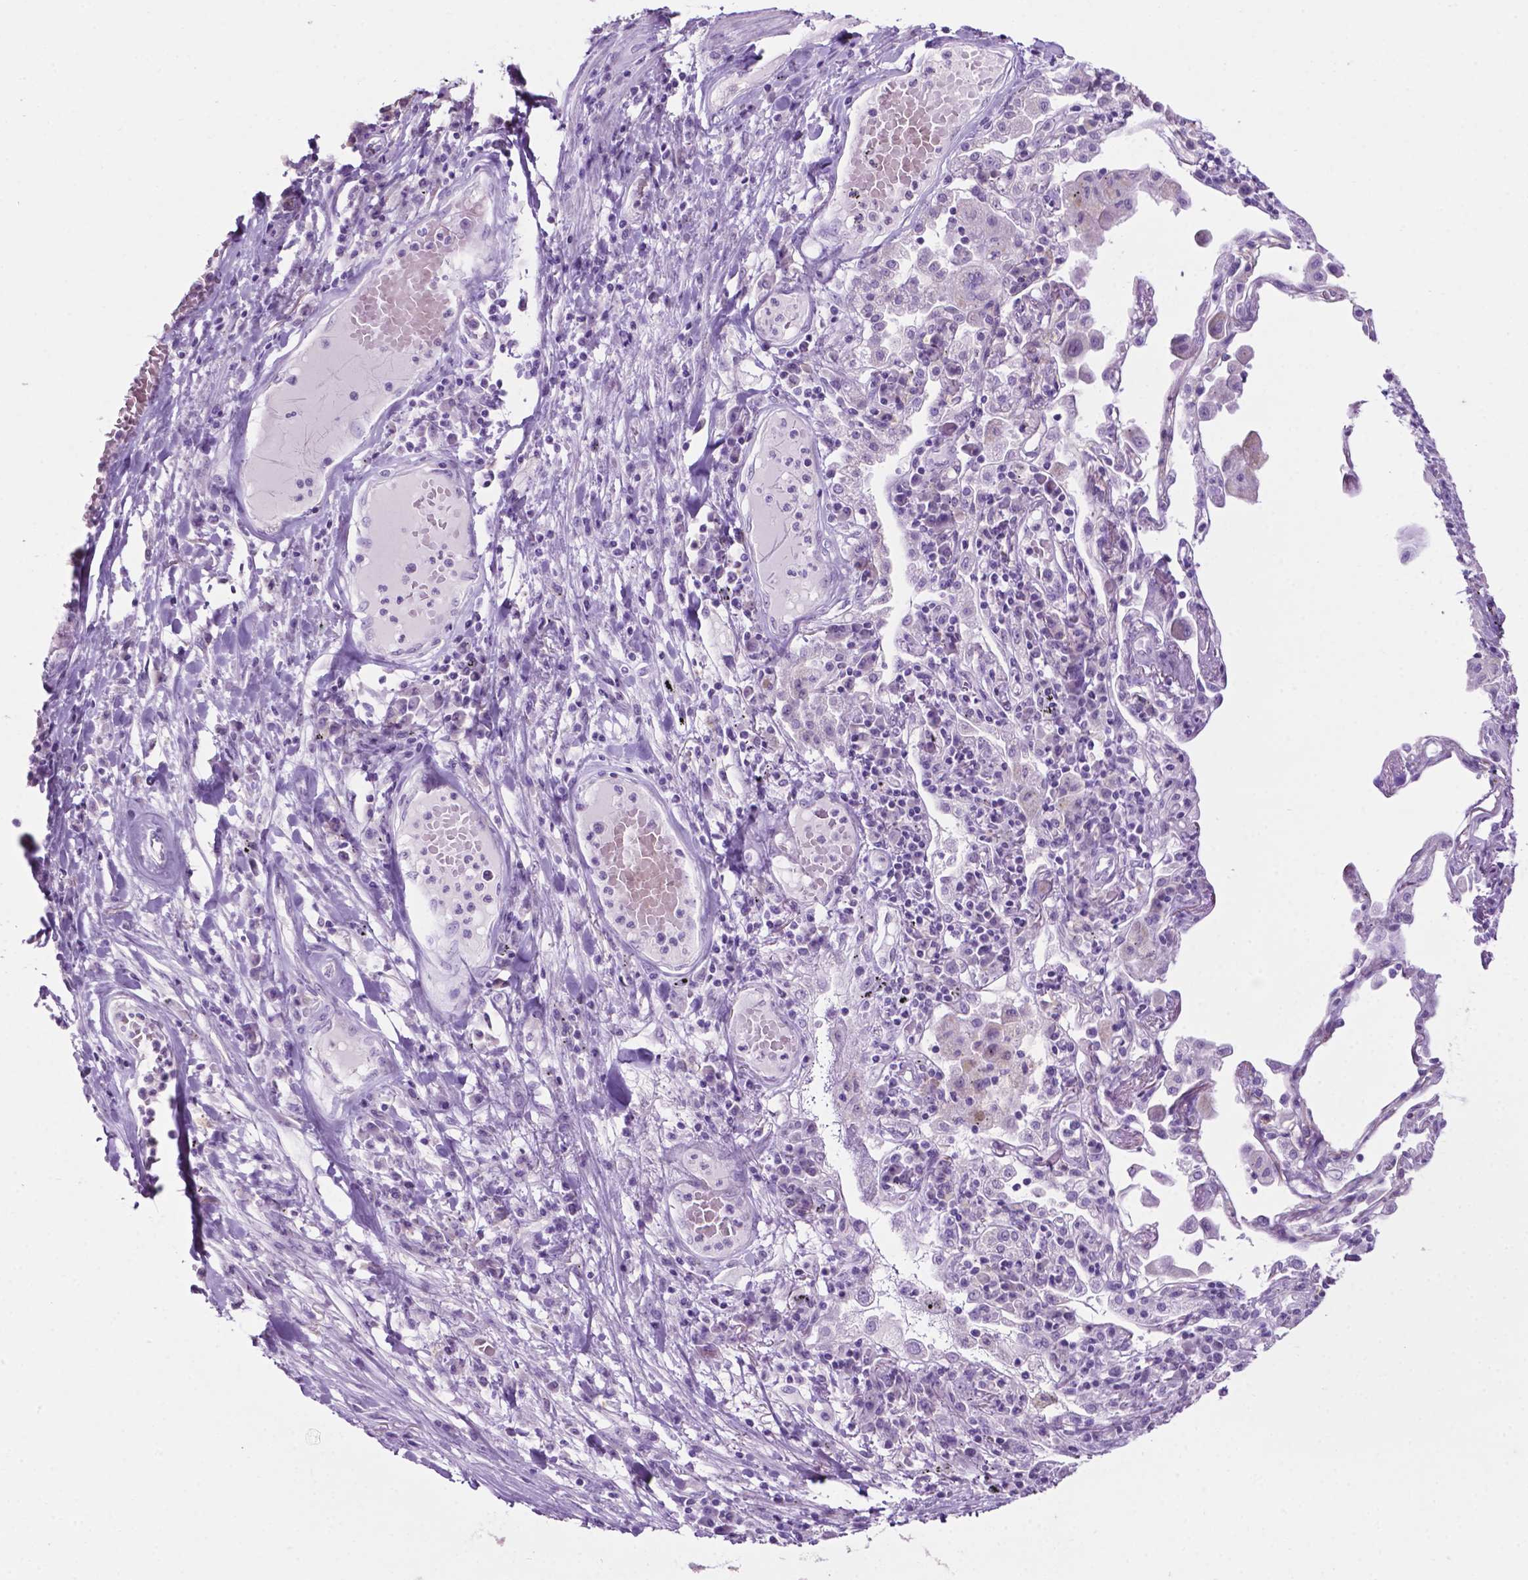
{"staining": {"intensity": "negative", "quantity": "none", "location": "none"}, "tissue": "lung cancer", "cell_type": "Tumor cells", "image_type": "cancer", "snomed": [{"axis": "morphology", "description": "Squamous cell carcinoma, NOS"}, {"axis": "topography", "description": "Lung"}], "caption": "Immunohistochemistry (IHC) image of neoplastic tissue: lung cancer stained with DAB displays no significant protein positivity in tumor cells.", "gene": "PHGR1", "patient": {"sex": "male", "age": 73}}